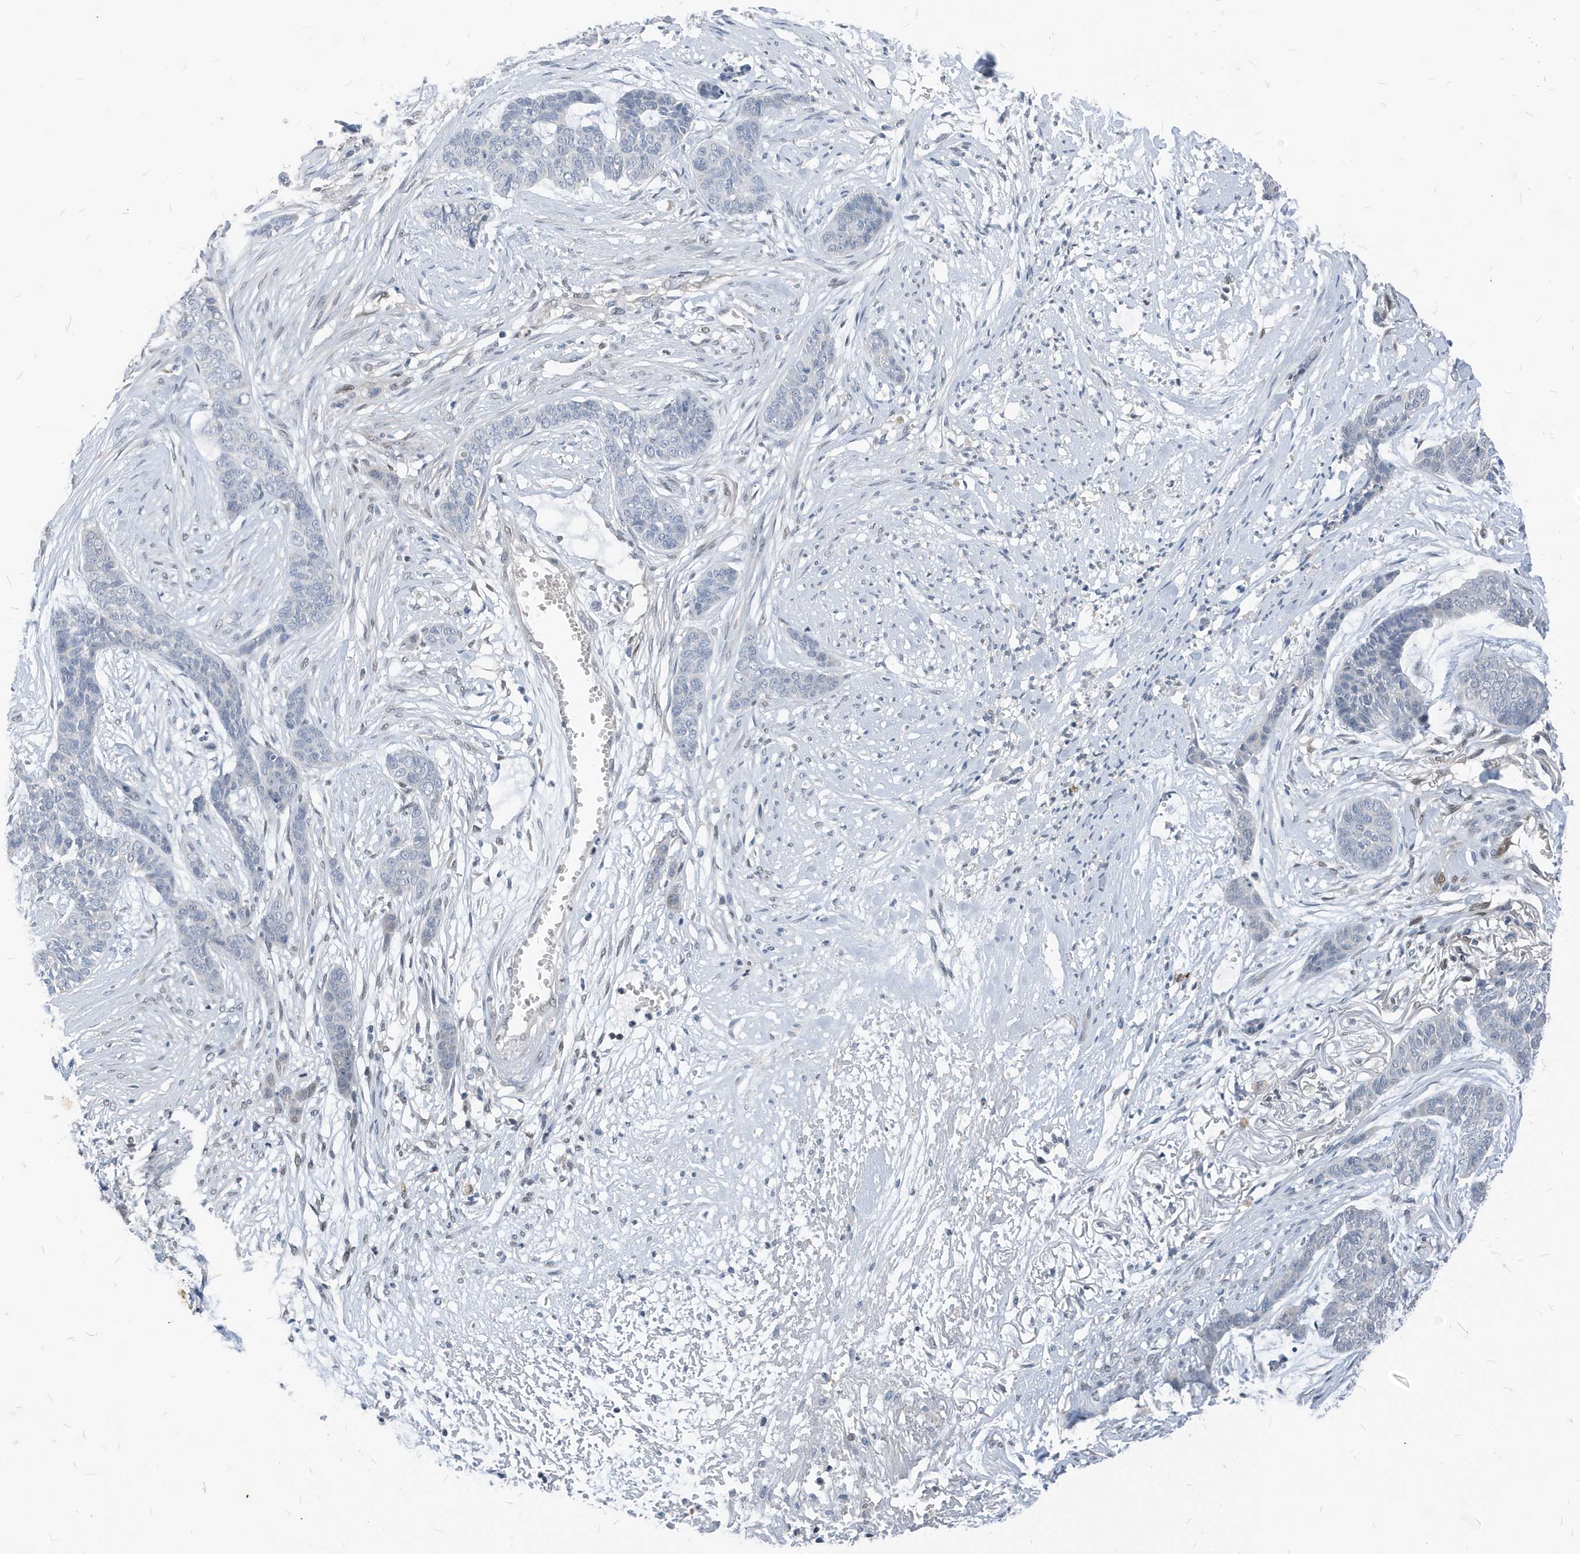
{"staining": {"intensity": "negative", "quantity": "none", "location": "none"}, "tissue": "skin cancer", "cell_type": "Tumor cells", "image_type": "cancer", "snomed": [{"axis": "morphology", "description": "Basal cell carcinoma"}, {"axis": "topography", "description": "Skin"}], "caption": "Immunohistochemistry of human basal cell carcinoma (skin) demonstrates no expression in tumor cells.", "gene": "NCOA7", "patient": {"sex": "female", "age": 64}}